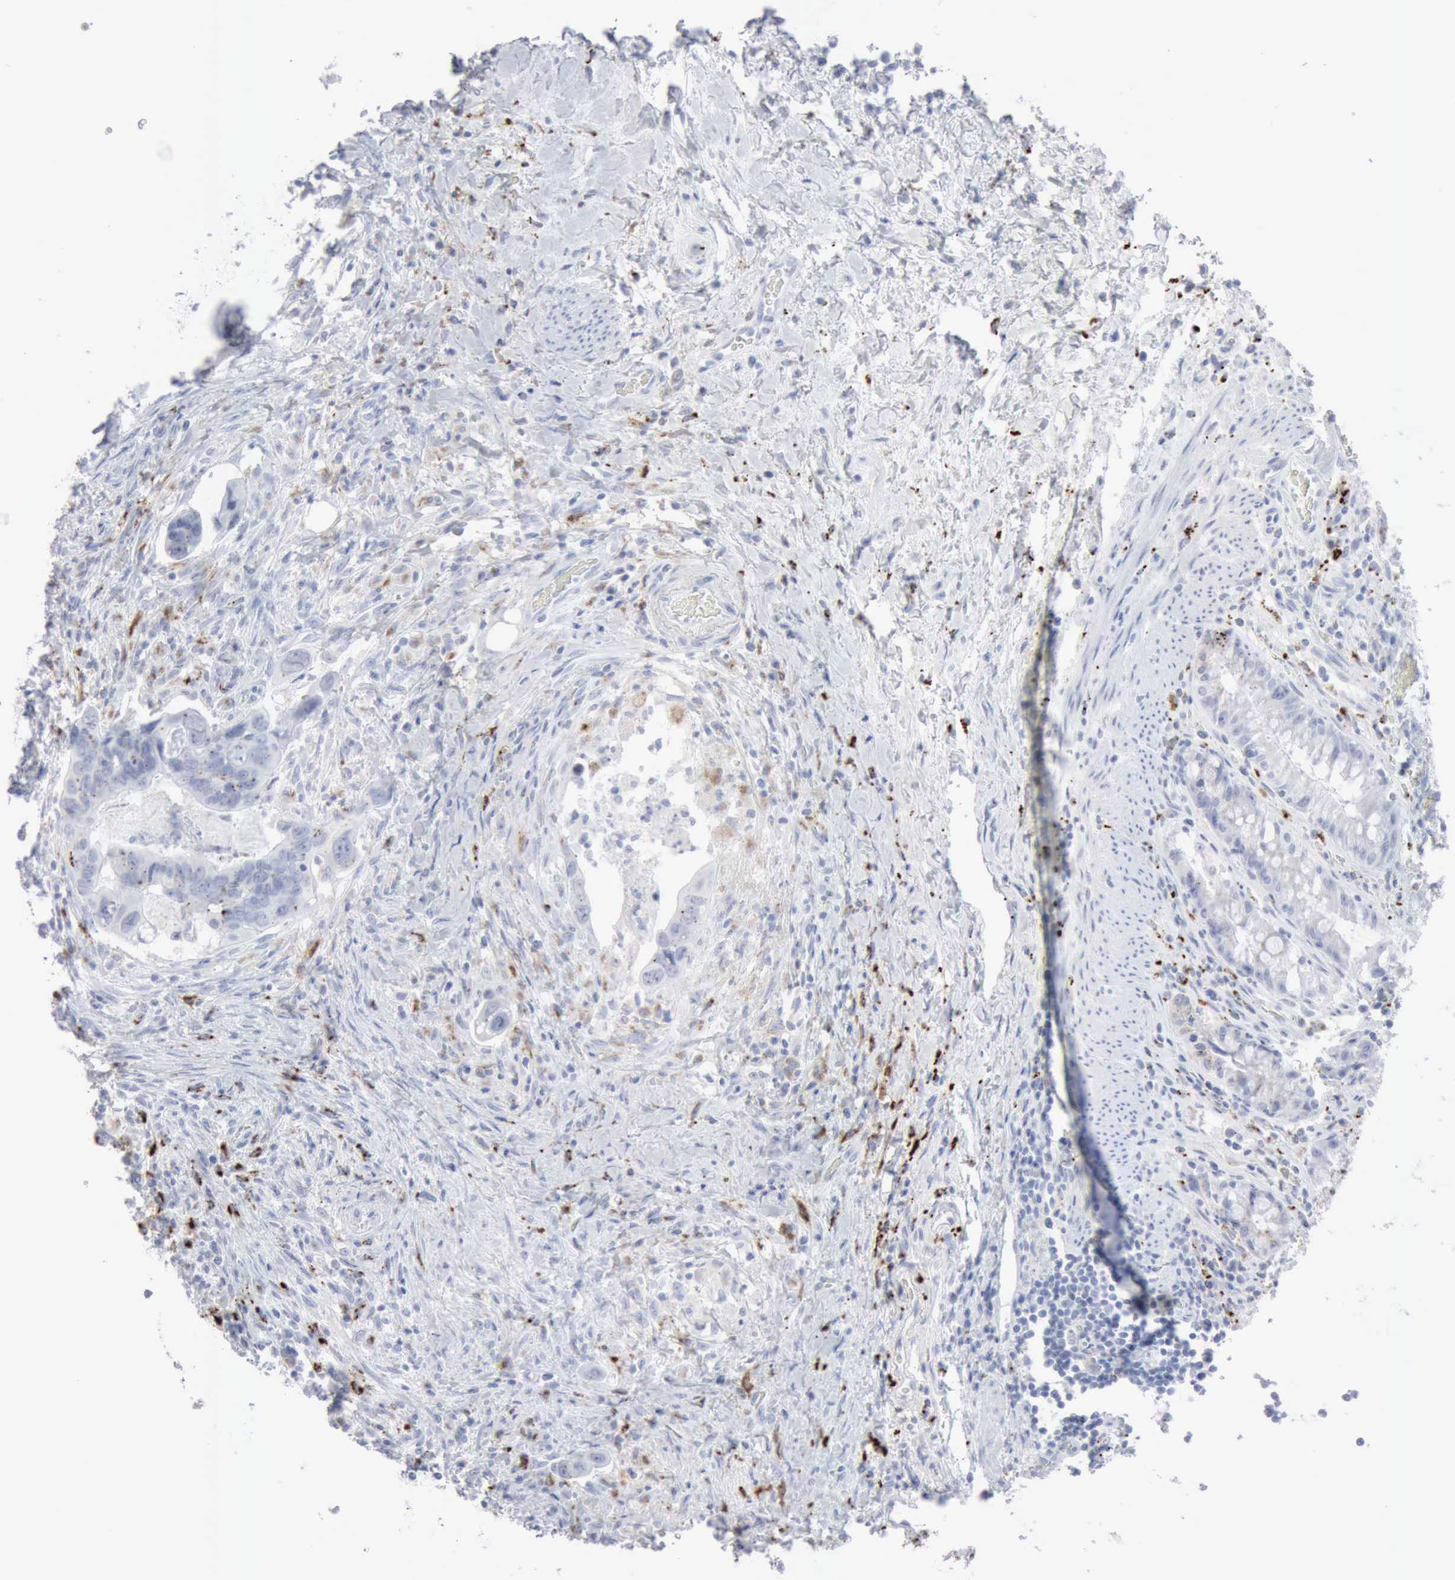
{"staining": {"intensity": "weak", "quantity": "<25%", "location": "cytoplasmic/membranous"}, "tissue": "colorectal cancer", "cell_type": "Tumor cells", "image_type": "cancer", "snomed": [{"axis": "morphology", "description": "Adenocarcinoma, NOS"}, {"axis": "topography", "description": "Rectum"}], "caption": "Tumor cells are negative for brown protein staining in colorectal adenocarcinoma. The staining was performed using DAB (3,3'-diaminobenzidine) to visualize the protein expression in brown, while the nuclei were stained in blue with hematoxylin (Magnification: 20x).", "gene": "GLA", "patient": {"sex": "male", "age": 53}}